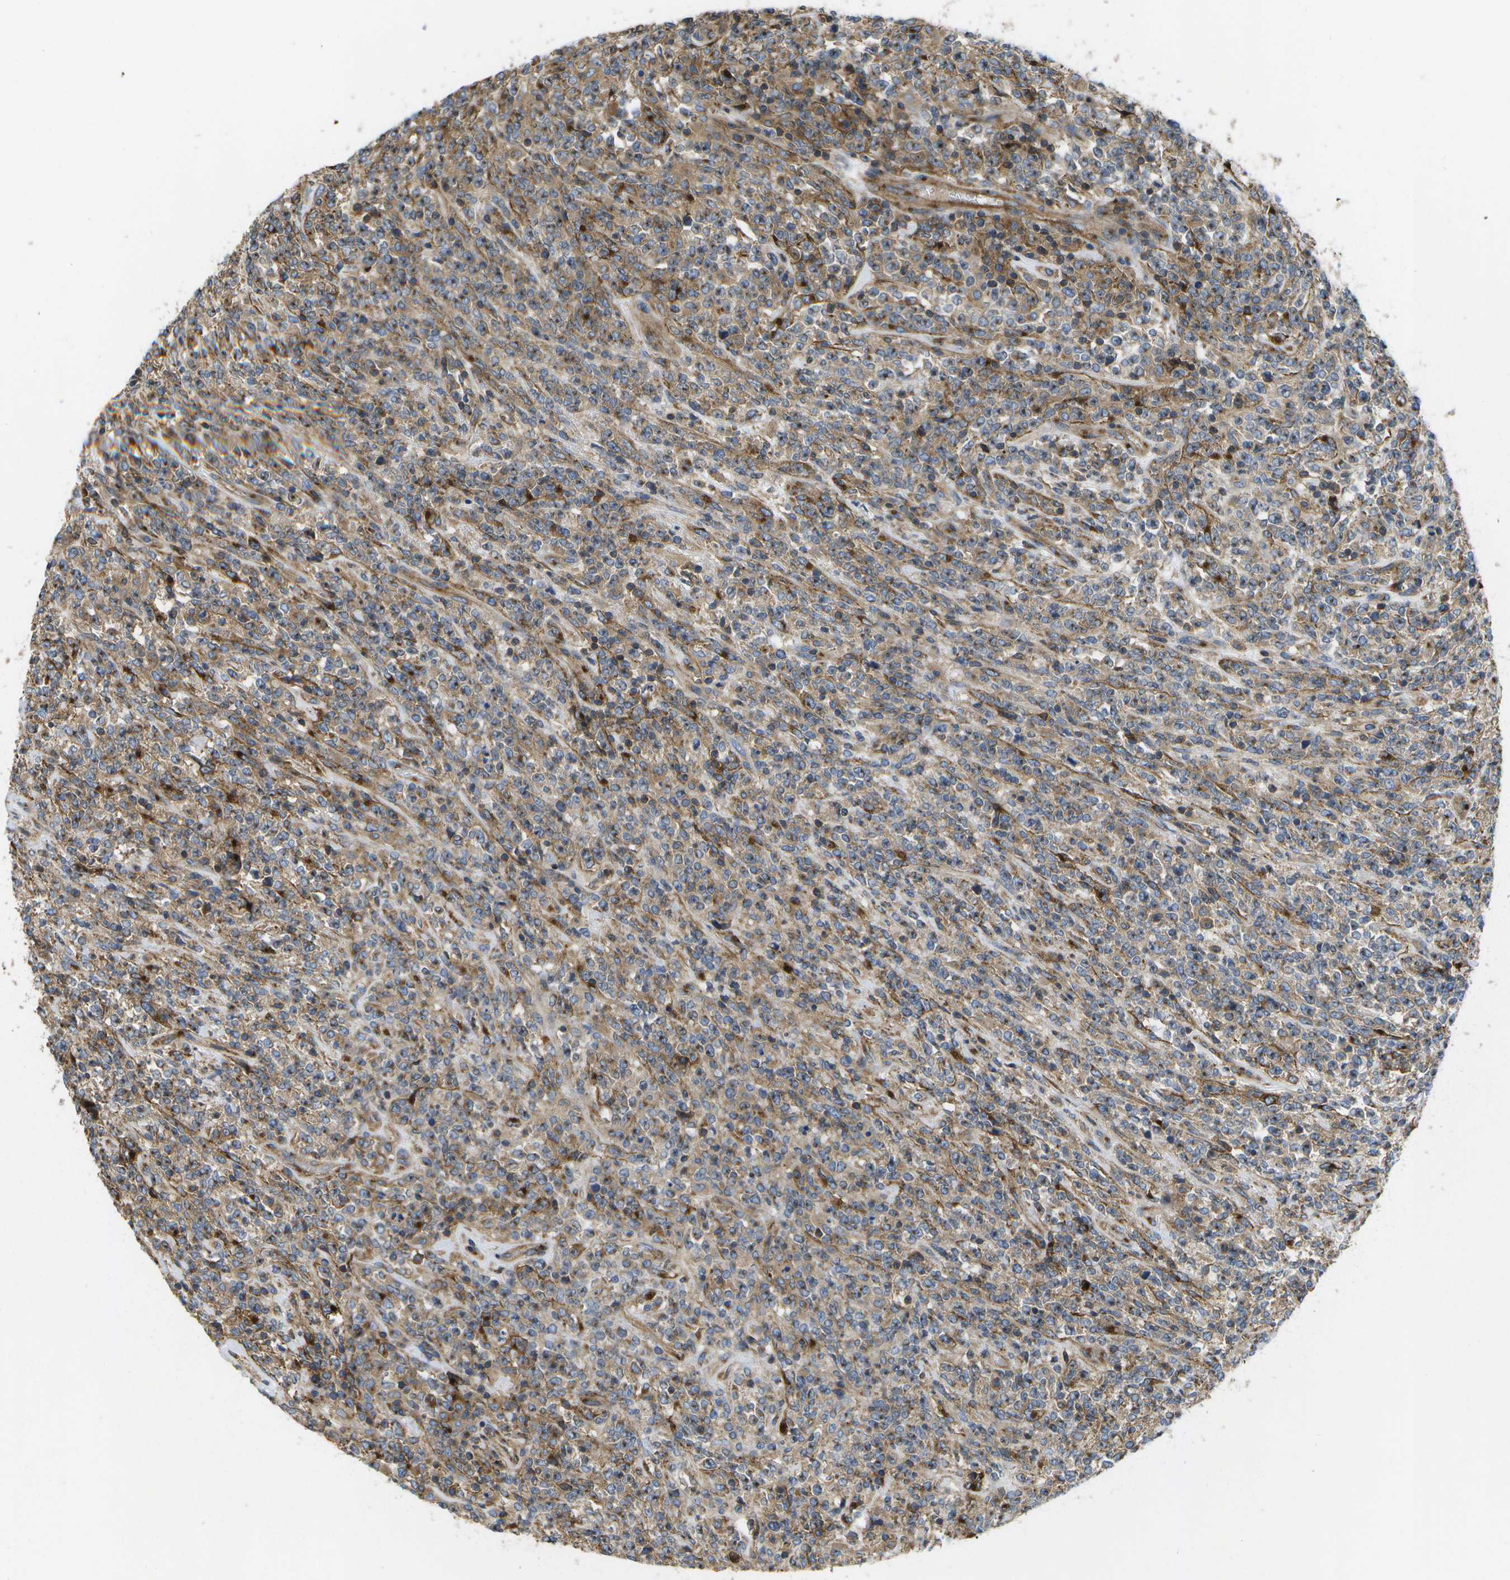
{"staining": {"intensity": "weak", "quantity": ">75%", "location": "cytoplasmic/membranous"}, "tissue": "lymphoma", "cell_type": "Tumor cells", "image_type": "cancer", "snomed": [{"axis": "morphology", "description": "Malignant lymphoma, non-Hodgkin's type, High grade"}, {"axis": "topography", "description": "Soft tissue"}], "caption": "IHC of lymphoma displays low levels of weak cytoplasmic/membranous expression in about >75% of tumor cells. The protein of interest is shown in brown color, while the nuclei are stained blue.", "gene": "BST2", "patient": {"sex": "male", "age": 18}}